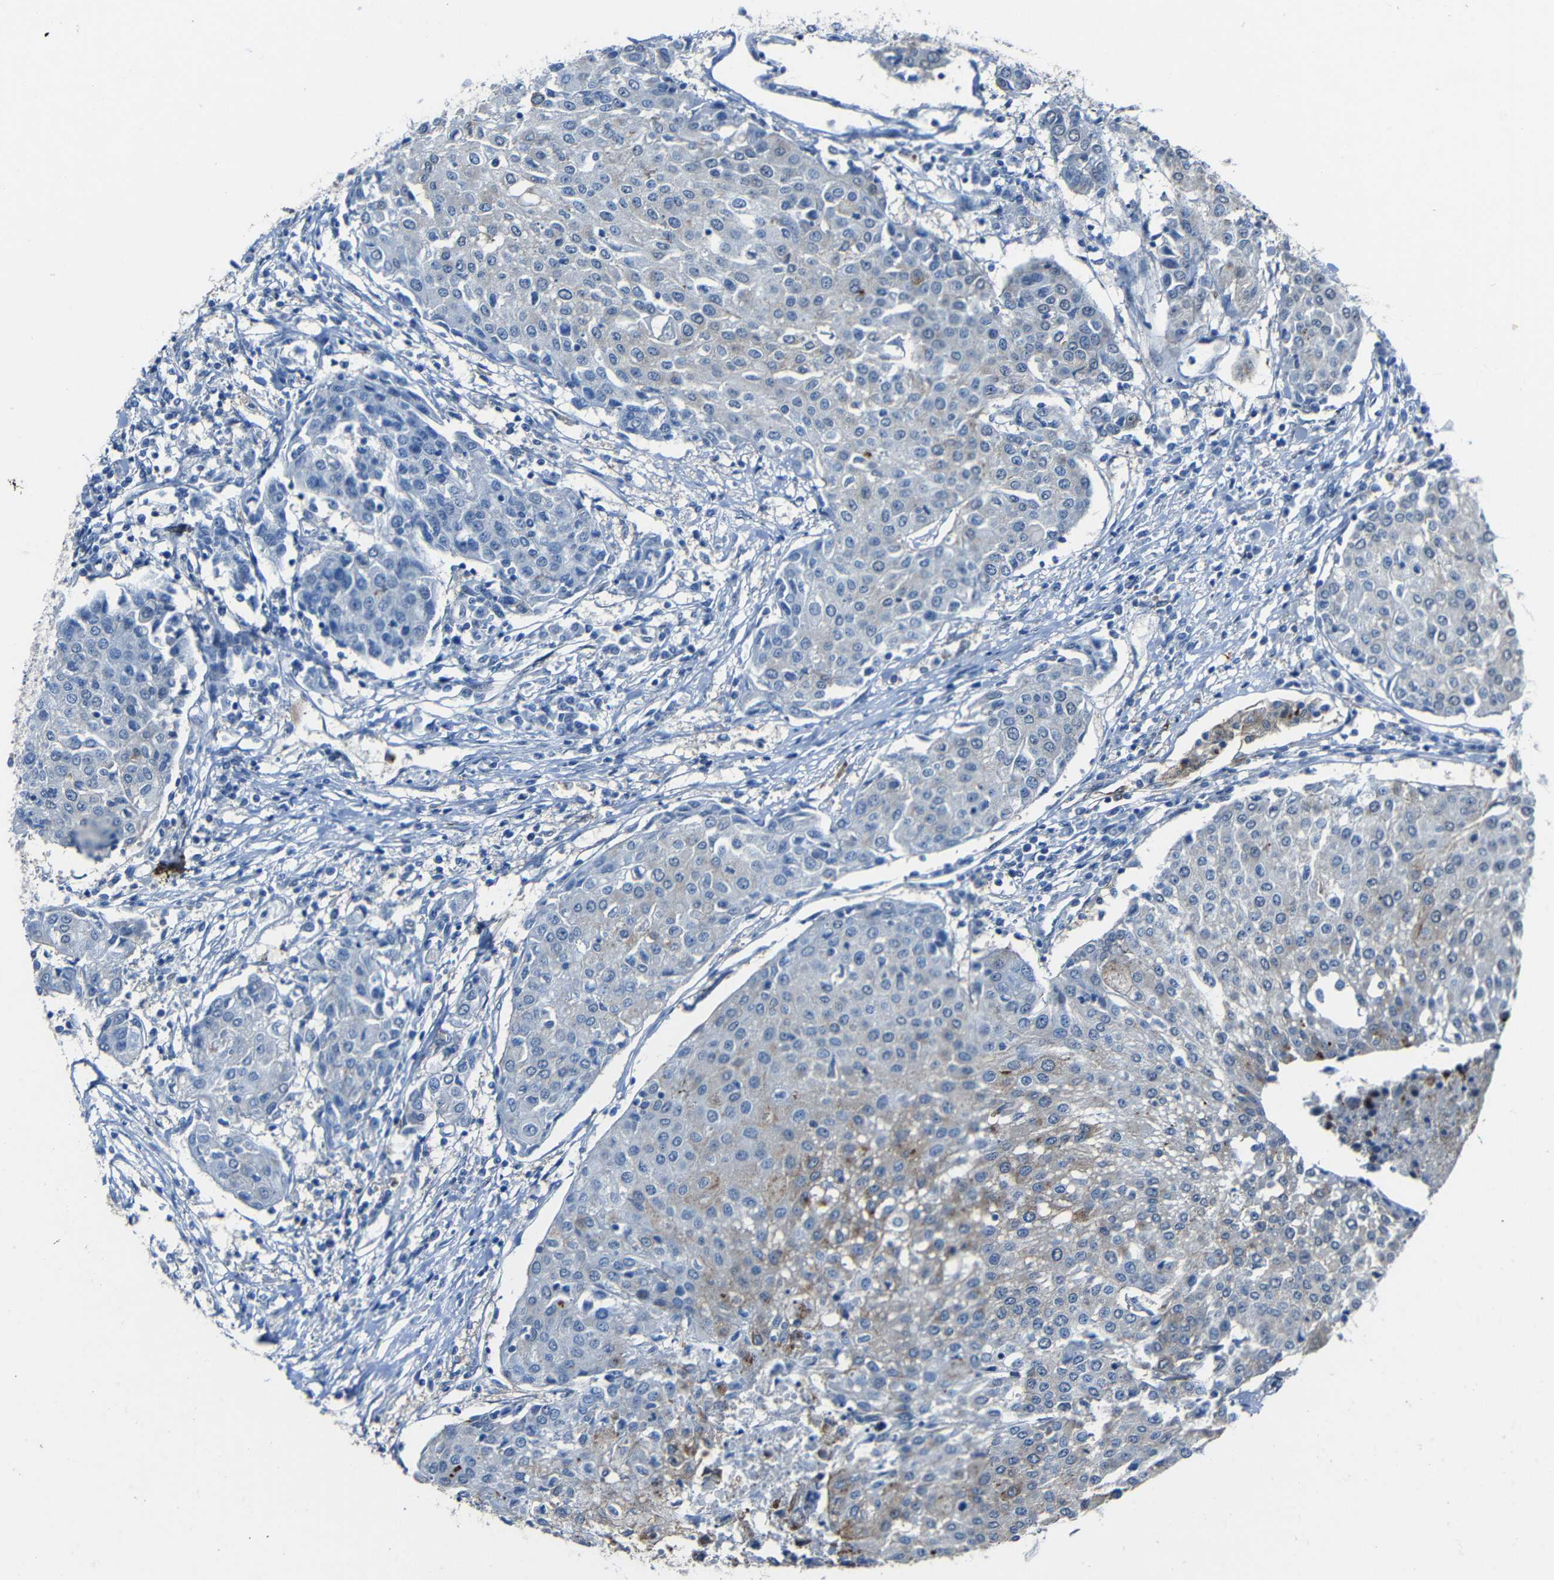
{"staining": {"intensity": "negative", "quantity": "none", "location": "none"}, "tissue": "urothelial cancer", "cell_type": "Tumor cells", "image_type": "cancer", "snomed": [{"axis": "morphology", "description": "Urothelial carcinoma, High grade"}, {"axis": "topography", "description": "Urinary bladder"}], "caption": "A high-resolution histopathology image shows IHC staining of urothelial cancer, which demonstrates no significant expression in tumor cells. (DAB (3,3'-diaminobenzidine) IHC visualized using brightfield microscopy, high magnification).", "gene": "DNAJC5", "patient": {"sex": "female", "age": 85}}